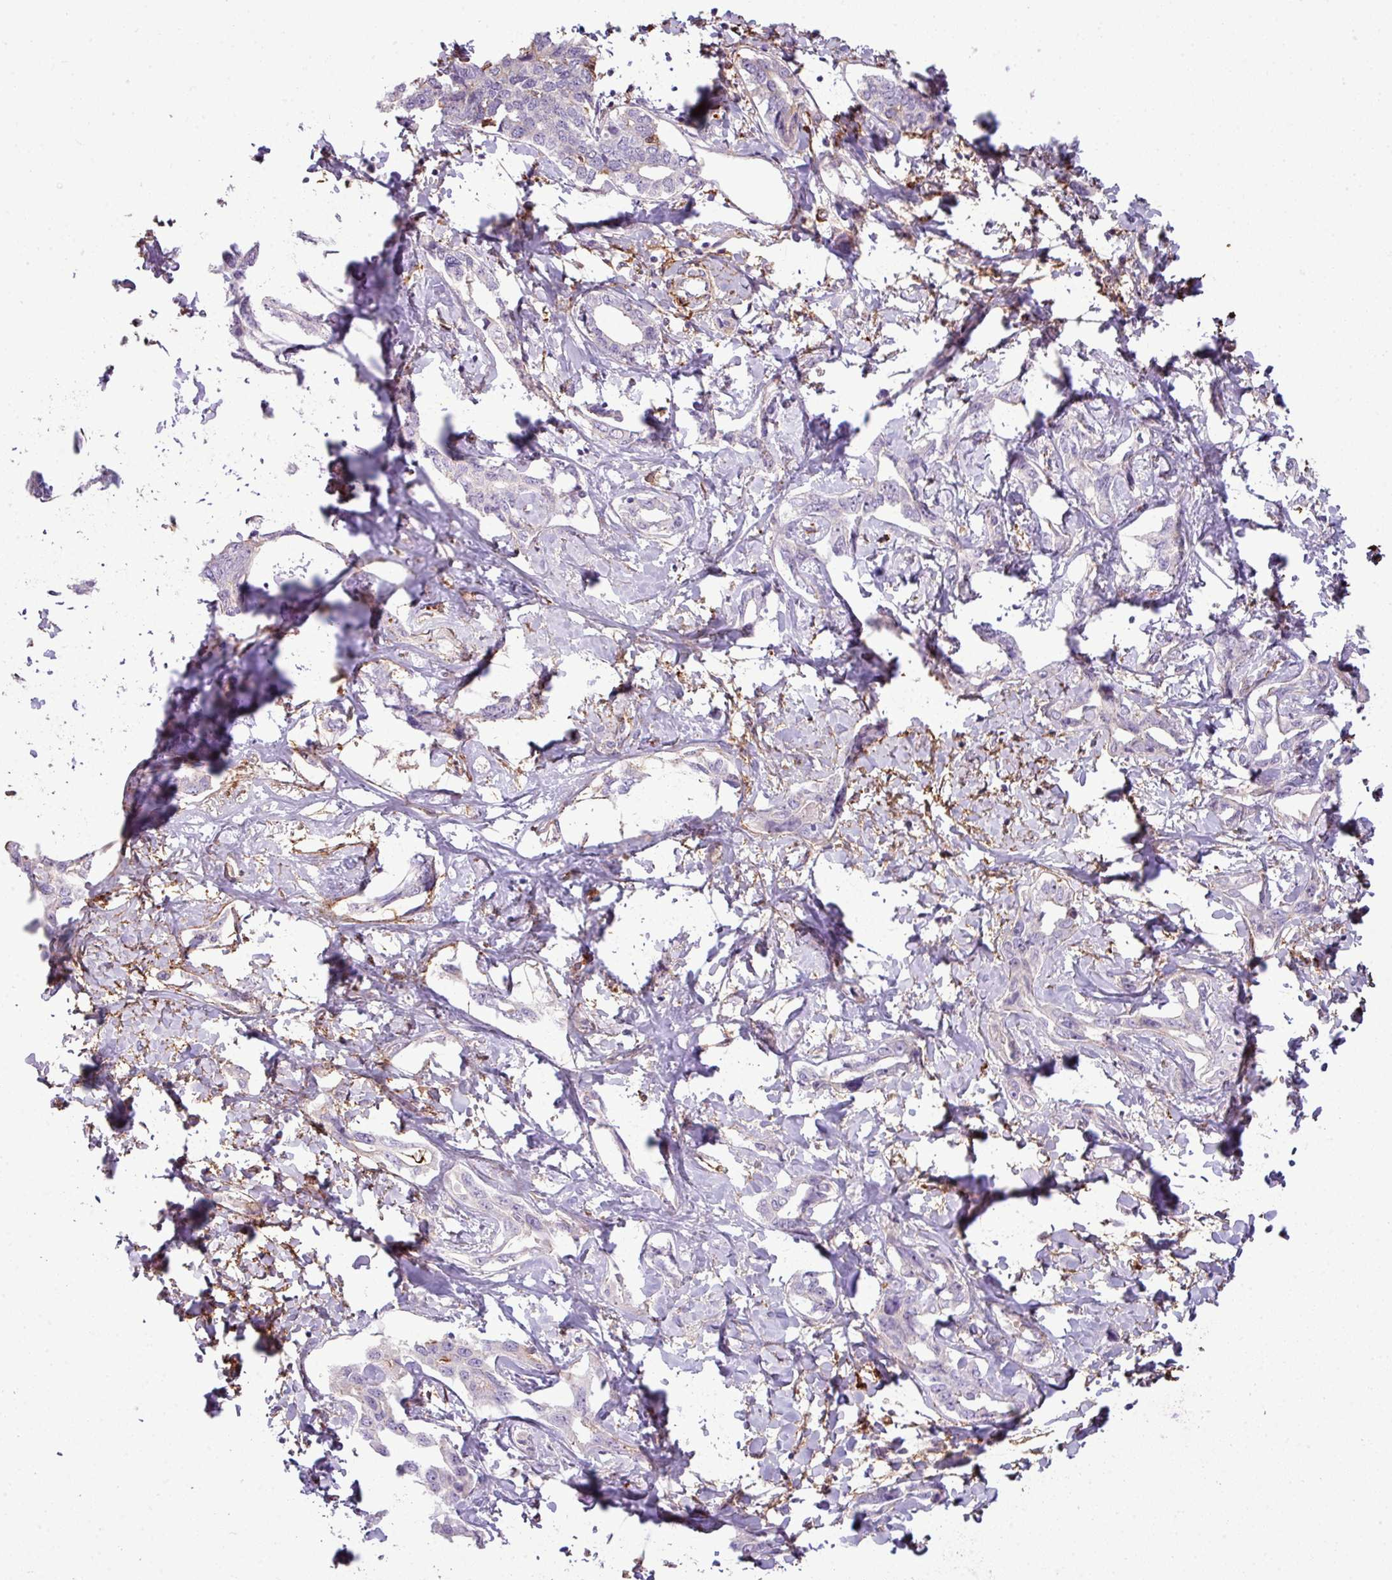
{"staining": {"intensity": "negative", "quantity": "none", "location": "none"}, "tissue": "liver cancer", "cell_type": "Tumor cells", "image_type": "cancer", "snomed": [{"axis": "morphology", "description": "Cholangiocarcinoma"}, {"axis": "topography", "description": "Liver"}], "caption": "Immunohistochemistry (IHC) image of human cholangiocarcinoma (liver) stained for a protein (brown), which displays no expression in tumor cells.", "gene": "COL8A1", "patient": {"sex": "male", "age": 59}}